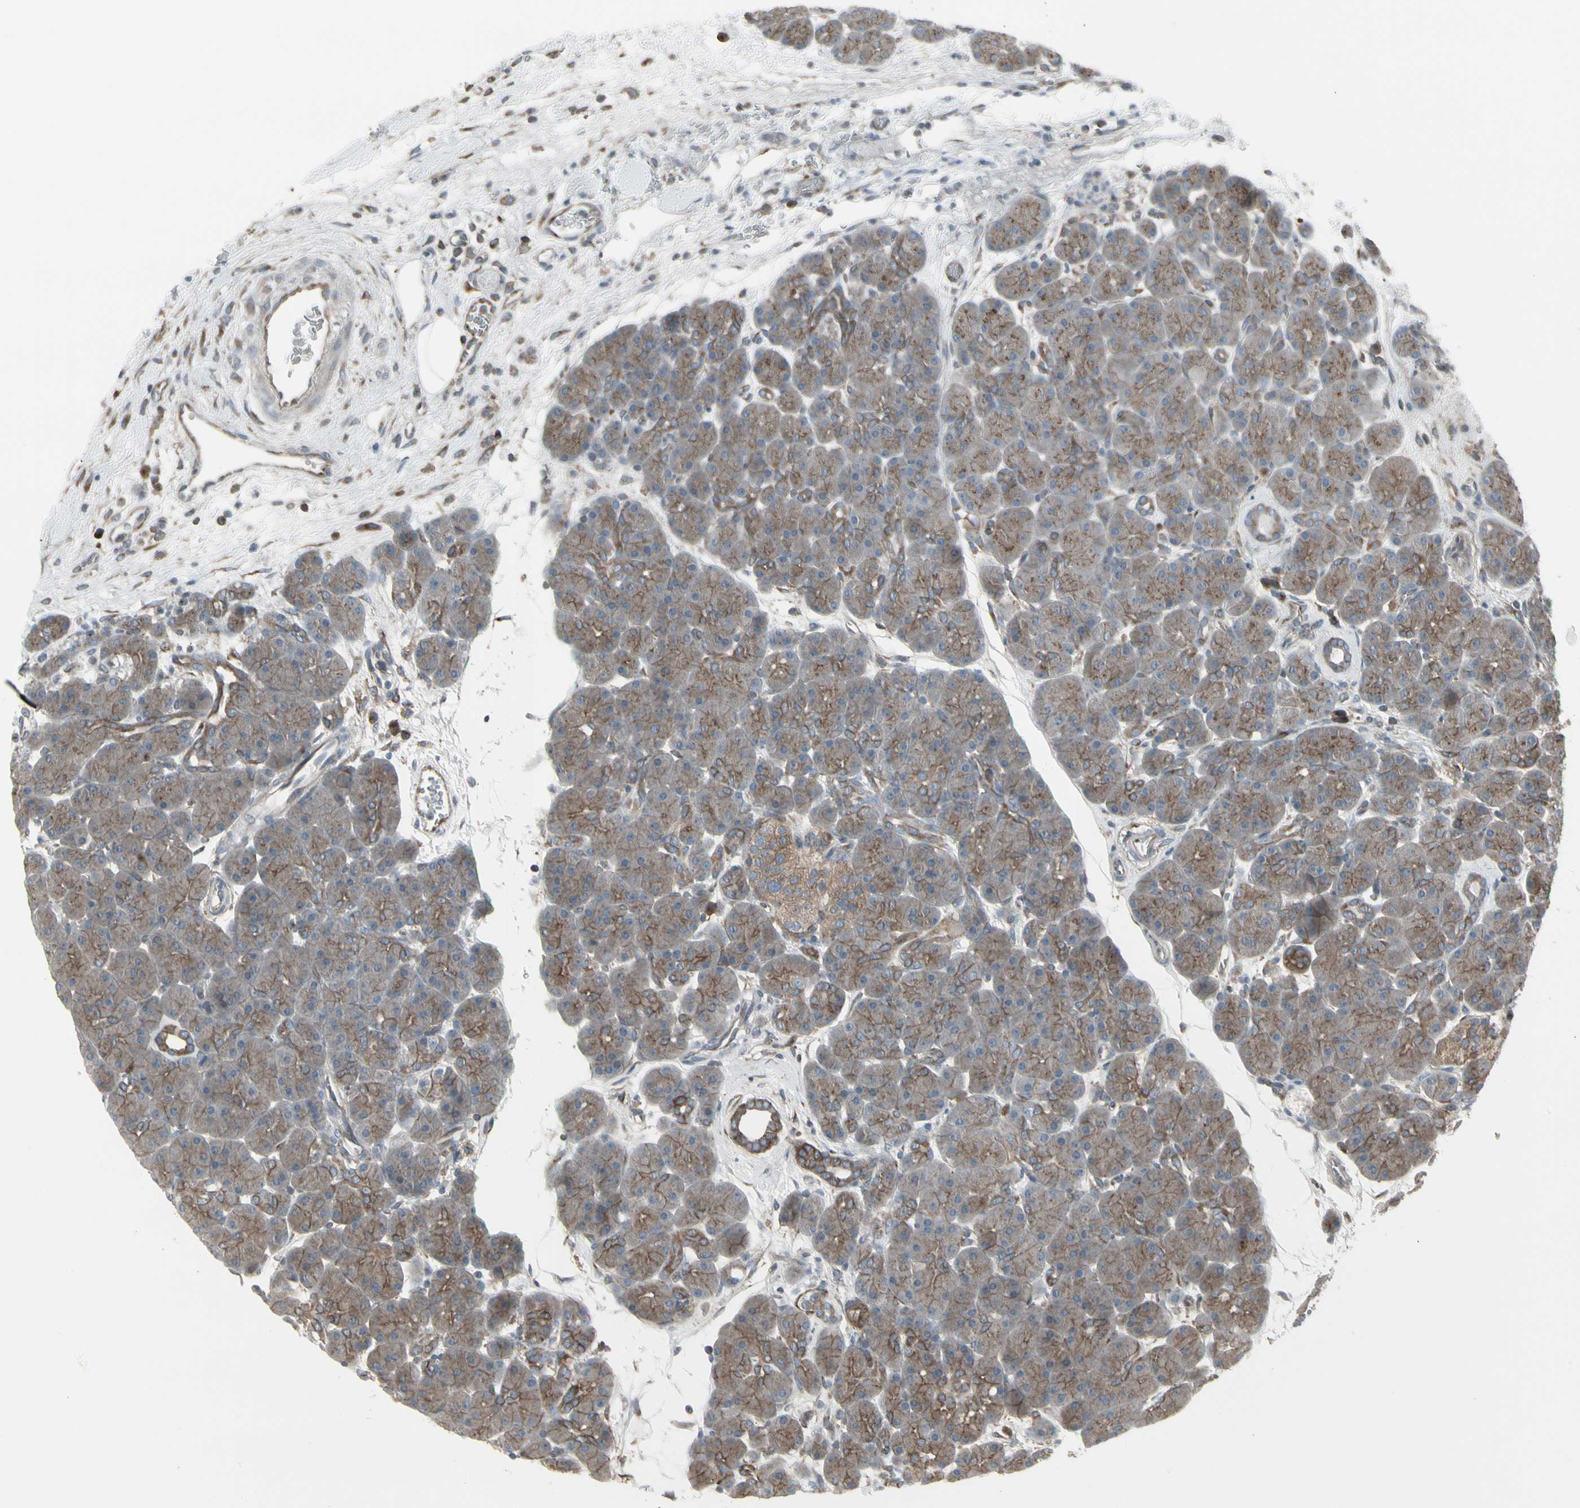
{"staining": {"intensity": "moderate", "quantity": ">75%", "location": "cytoplasmic/membranous"}, "tissue": "pancreas", "cell_type": "Exocrine glandular cells", "image_type": "normal", "snomed": [{"axis": "morphology", "description": "Normal tissue, NOS"}, {"axis": "topography", "description": "Pancreas"}], "caption": "Brown immunohistochemical staining in unremarkable human pancreas displays moderate cytoplasmic/membranous positivity in about >75% of exocrine glandular cells.", "gene": "EPS15", "patient": {"sex": "male", "age": 66}}